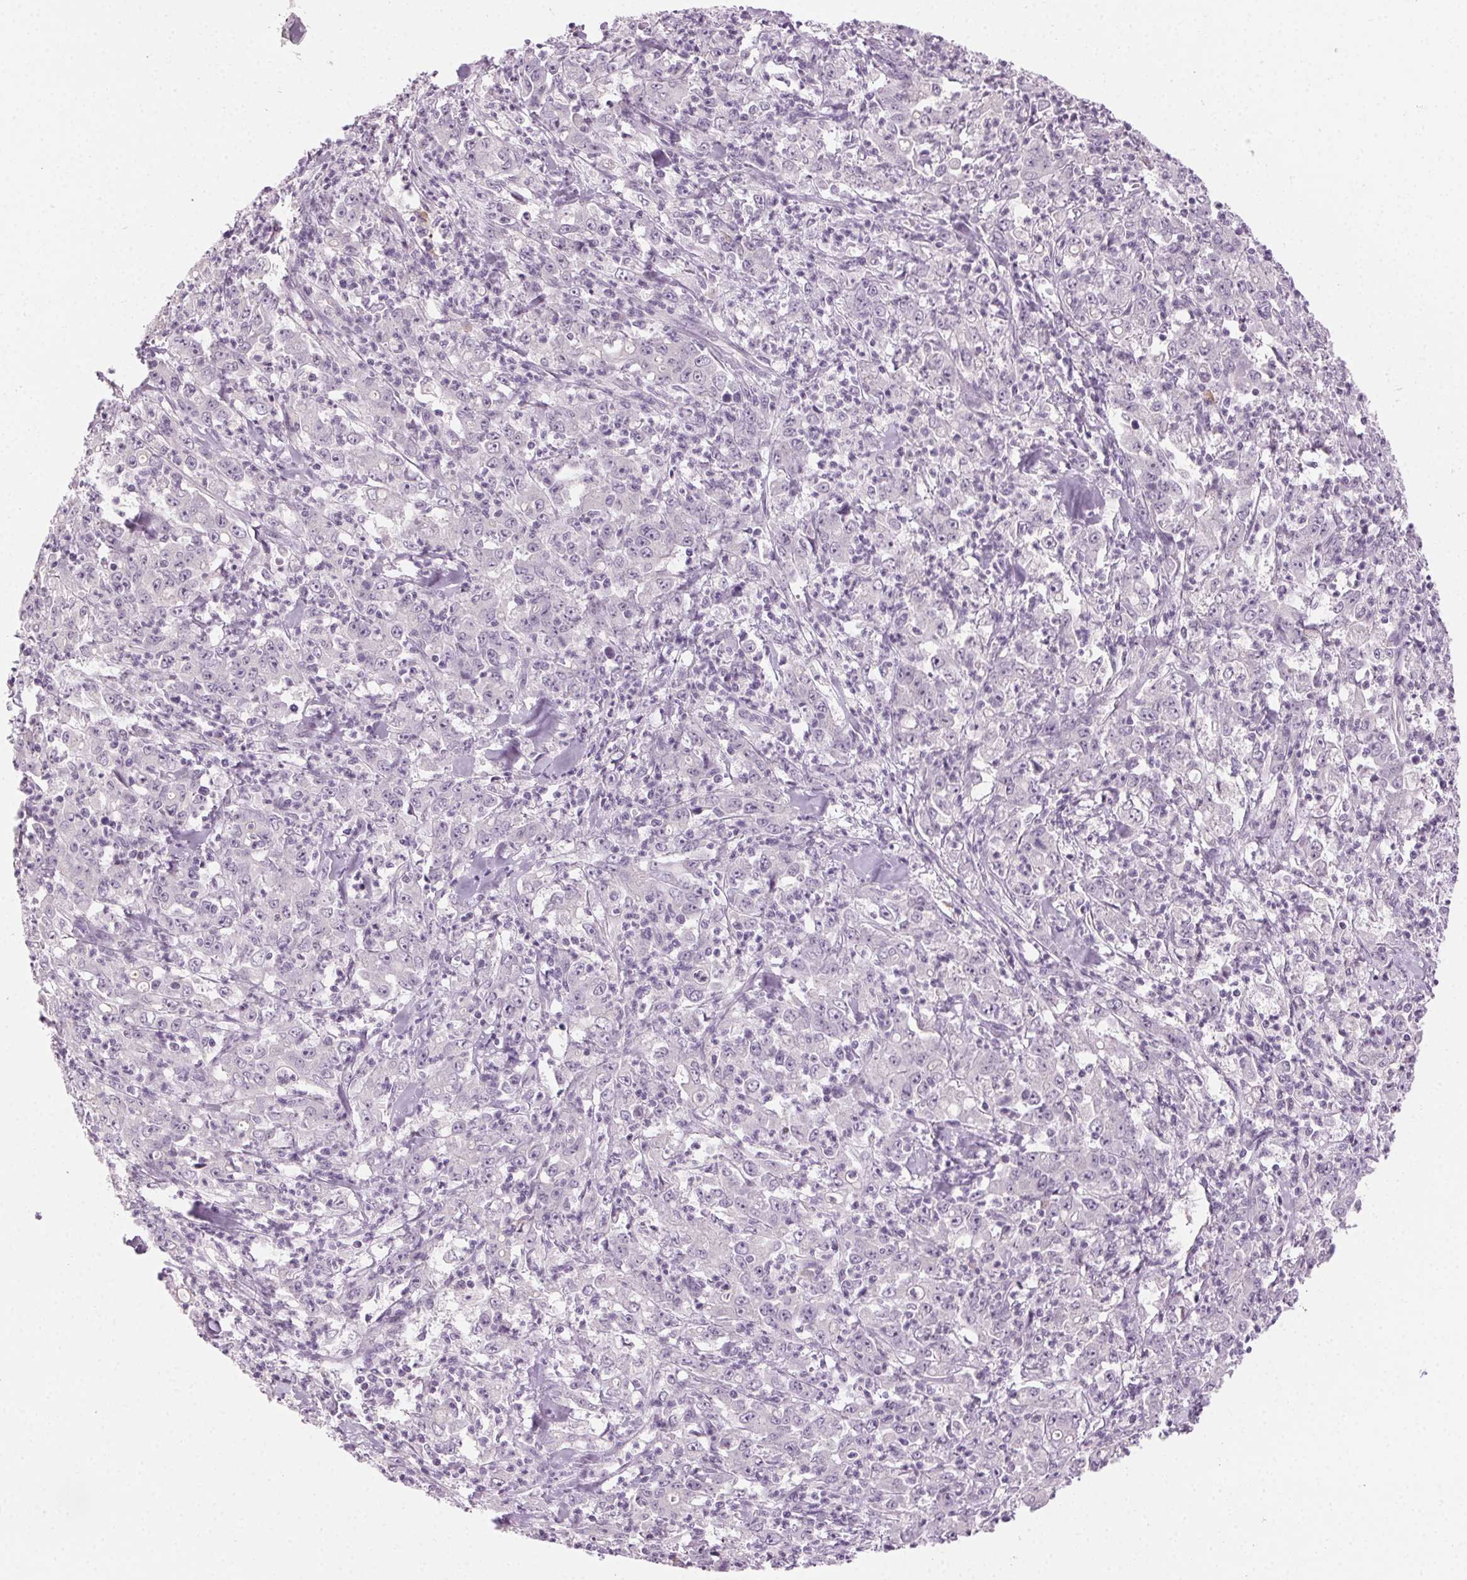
{"staining": {"intensity": "negative", "quantity": "none", "location": "none"}, "tissue": "stomach cancer", "cell_type": "Tumor cells", "image_type": "cancer", "snomed": [{"axis": "morphology", "description": "Adenocarcinoma, NOS"}, {"axis": "topography", "description": "Stomach, lower"}], "caption": "The photomicrograph reveals no staining of tumor cells in stomach cancer (adenocarcinoma).", "gene": "HSF5", "patient": {"sex": "female", "age": 71}}